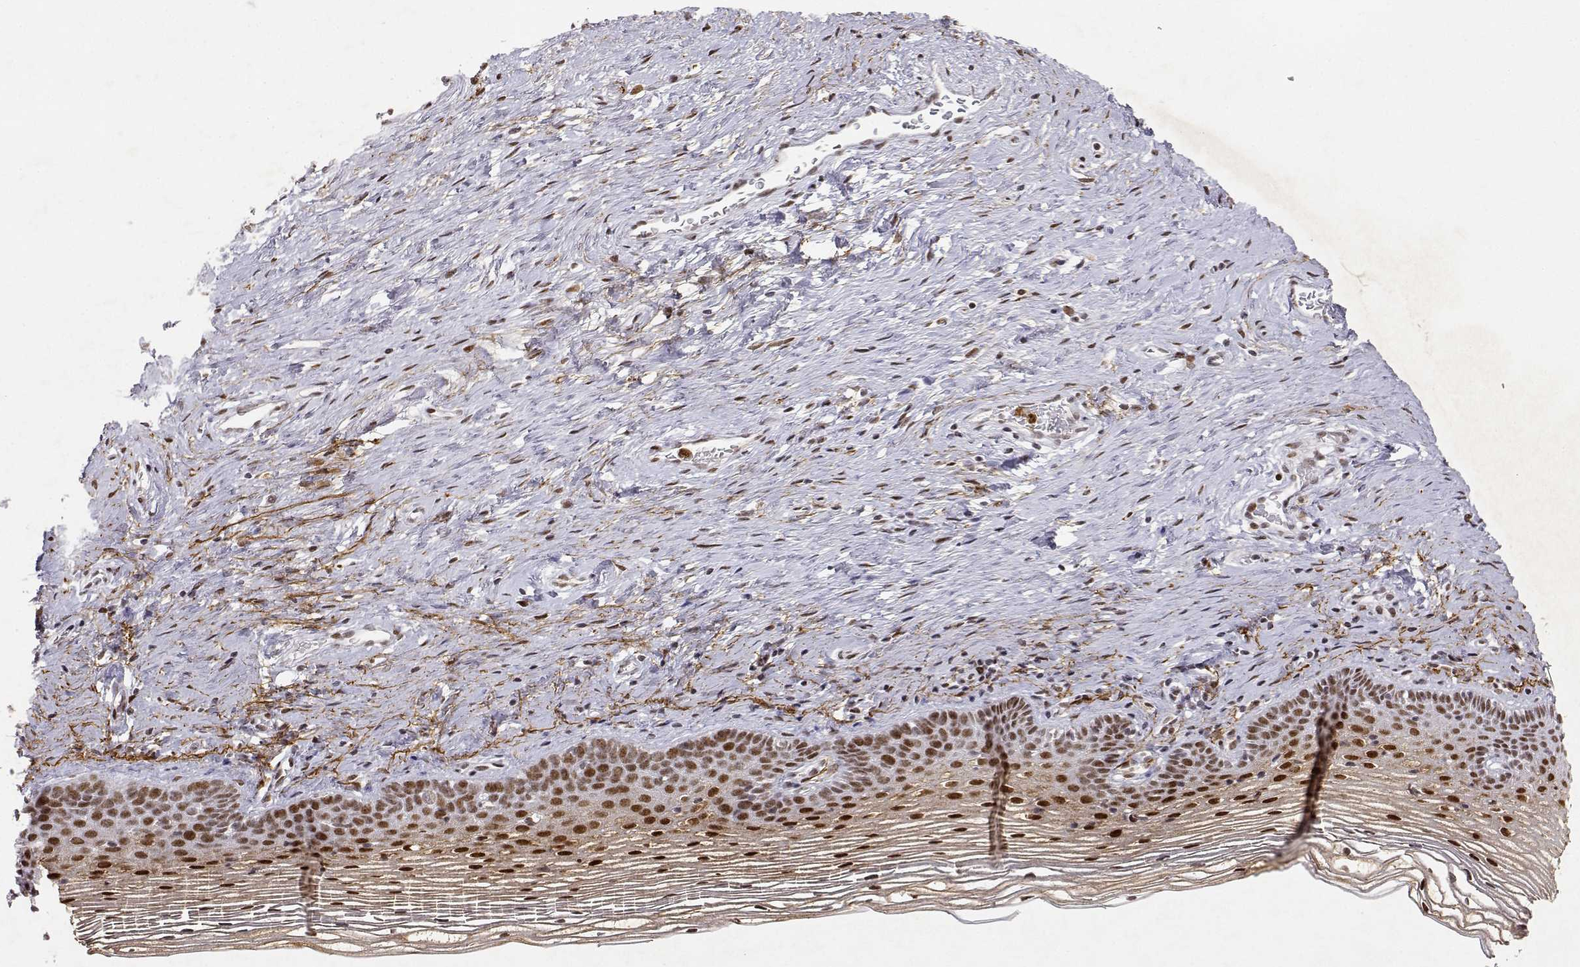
{"staining": {"intensity": "moderate", "quantity": ">75%", "location": "nuclear"}, "tissue": "cervix", "cell_type": "Glandular cells", "image_type": "normal", "snomed": [{"axis": "morphology", "description": "Normal tissue, NOS"}, {"axis": "topography", "description": "Cervix"}], "caption": "Human cervix stained for a protein (brown) displays moderate nuclear positive positivity in approximately >75% of glandular cells.", "gene": "RSF1", "patient": {"sex": "female", "age": 39}}